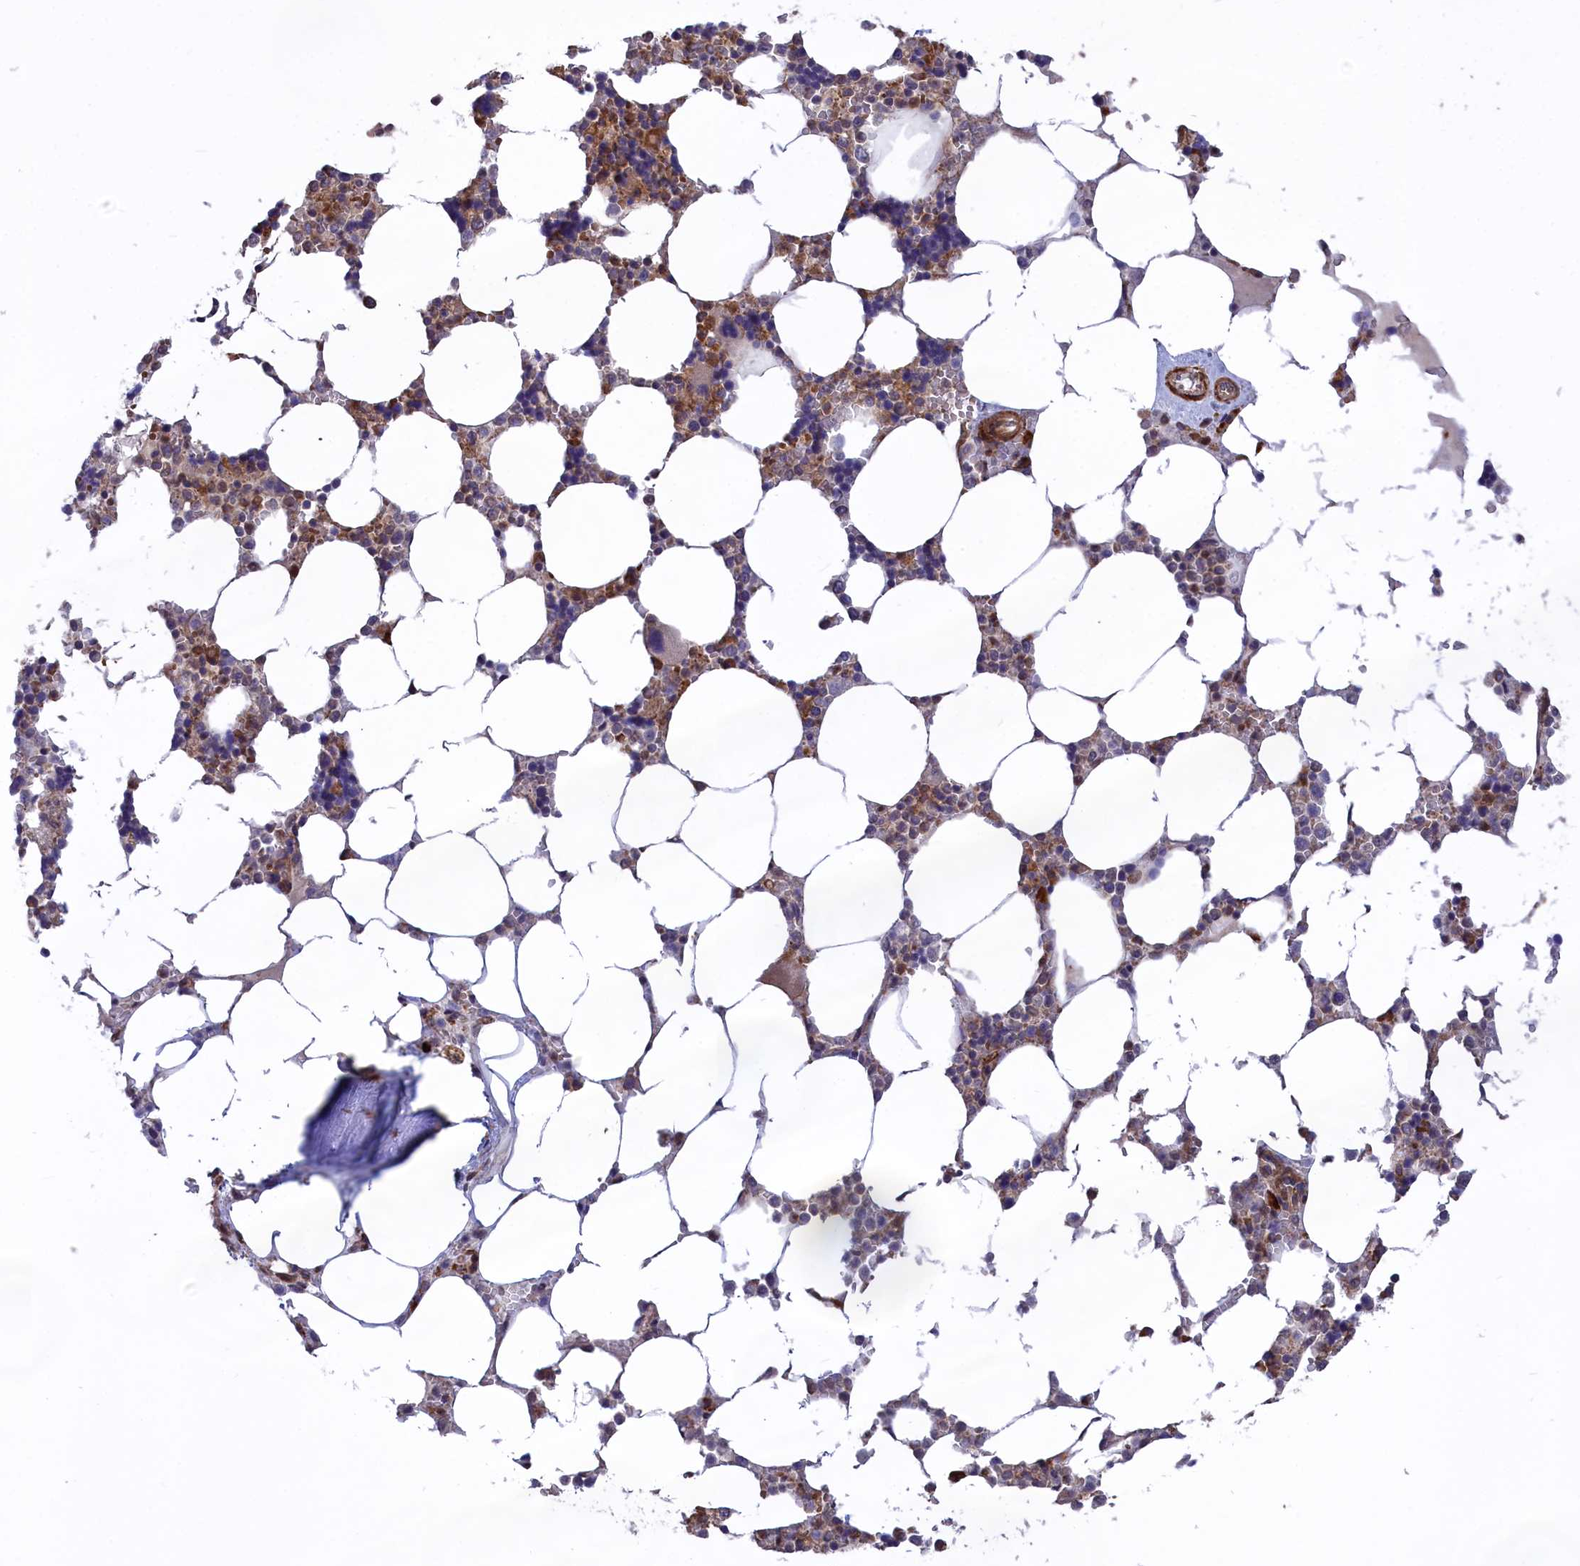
{"staining": {"intensity": "moderate", "quantity": "25%-75%", "location": "cytoplasmic/membranous,nuclear"}, "tissue": "bone marrow", "cell_type": "Hematopoietic cells", "image_type": "normal", "snomed": [{"axis": "morphology", "description": "Normal tissue, NOS"}, {"axis": "topography", "description": "Bone marrow"}], "caption": "Immunohistochemistry staining of benign bone marrow, which demonstrates medium levels of moderate cytoplasmic/membranous,nuclear expression in about 25%-75% of hematopoietic cells indicating moderate cytoplasmic/membranous,nuclear protein positivity. The staining was performed using DAB (brown) for protein detection and nuclei were counterstained in hematoxylin (blue).", "gene": "DDX60L", "patient": {"sex": "male", "age": 64}}